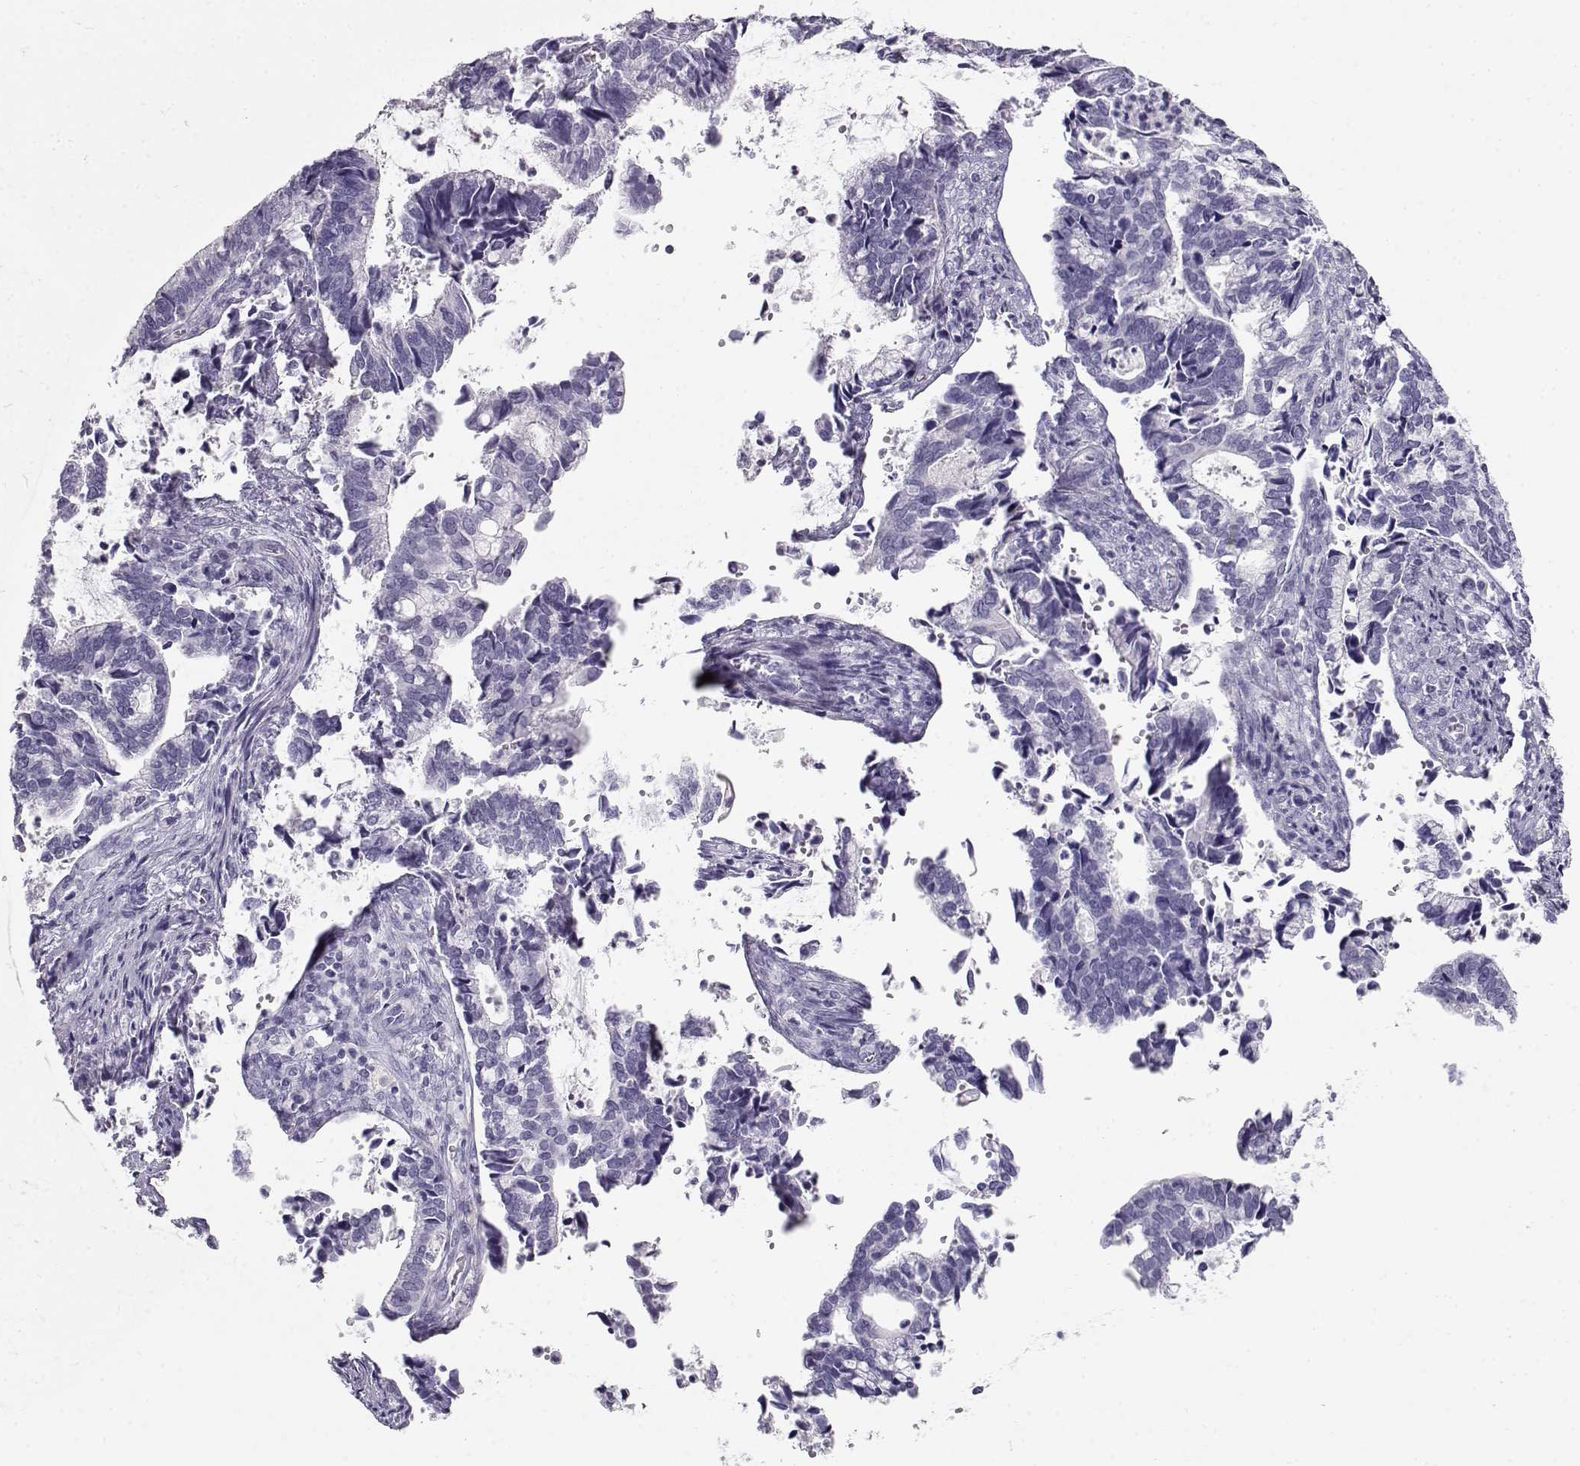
{"staining": {"intensity": "negative", "quantity": "none", "location": "none"}, "tissue": "cervical cancer", "cell_type": "Tumor cells", "image_type": "cancer", "snomed": [{"axis": "morphology", "description": "Adenocarcinoma, NOS"}, {"axis": "topography", "description": "Cervix"}], "caption": "Tumor cells are negative for brown protein staining in cervical adenocarcinoma. (DAB immunohistochemistry with hematoxylin counter stain).", "gene": "TKTL1", "patient": {"sex": "female", "age": 42}}